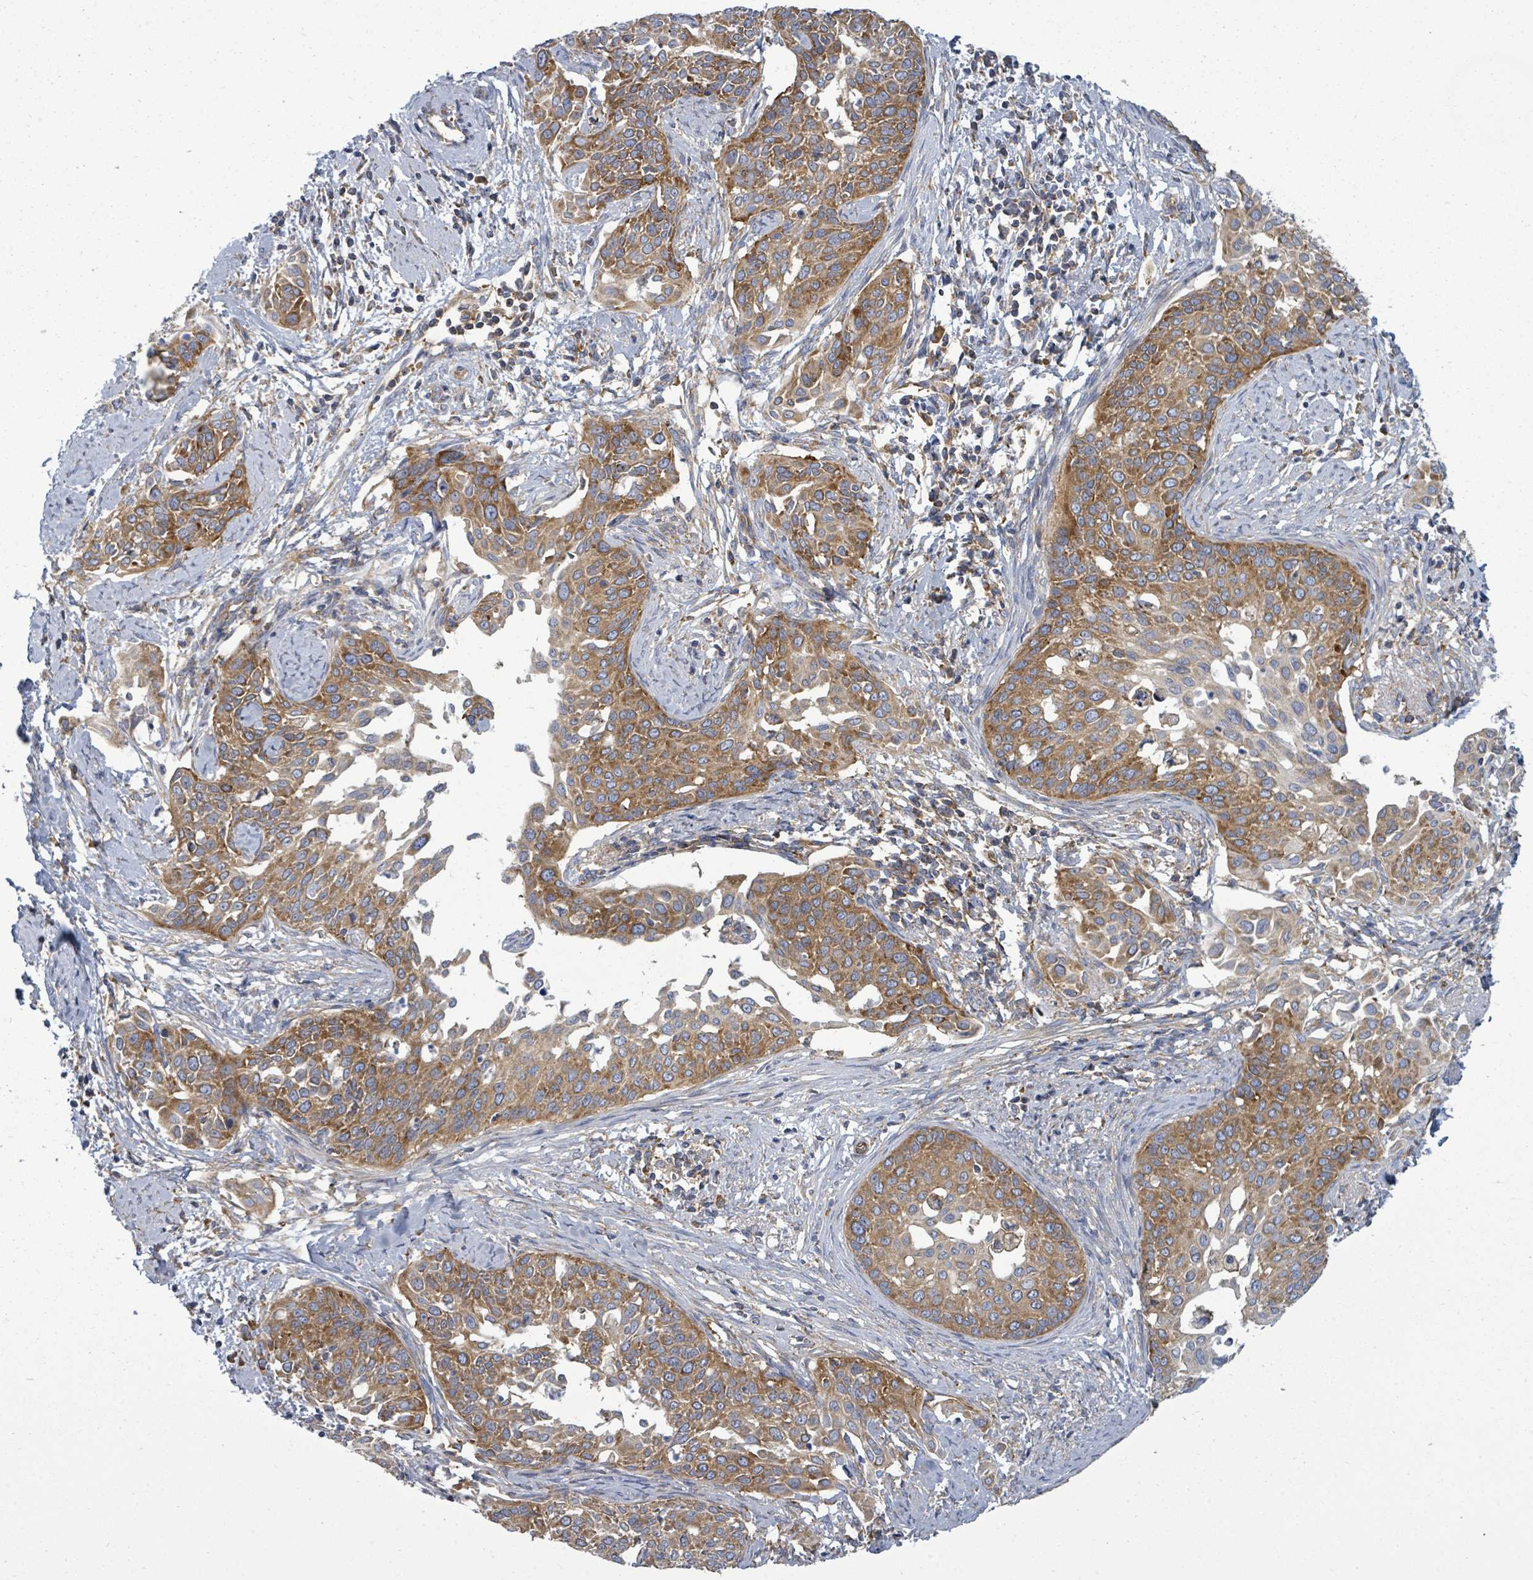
{"staining": {"intensity": "moderate", "quantity": ">75%", "location": "cytoplasmic/membranous"}, "tissue": "cervical cancer", "cell_type": "Tumor cells", "image_type": "cancer", "snomed": [{"axis": "morphology", "description": "Squamous cell carcinoma, NOS"}, {"axis": "topography", "description": "Cervix"}], "caption": "Immunohistochemical staining of squamous cell carcinoma (cervical) demonstrates moderate cytoplasmic/membranous protein staining in about >75% of tumor cells. The staining was performed using DAB to visualize the protein expression in brown, while the nuclei were stained in blue with hematoxylin (Magnification: 20x).", "gene": "EIF3C", "patient": {"sex": "female", "age": 44}}